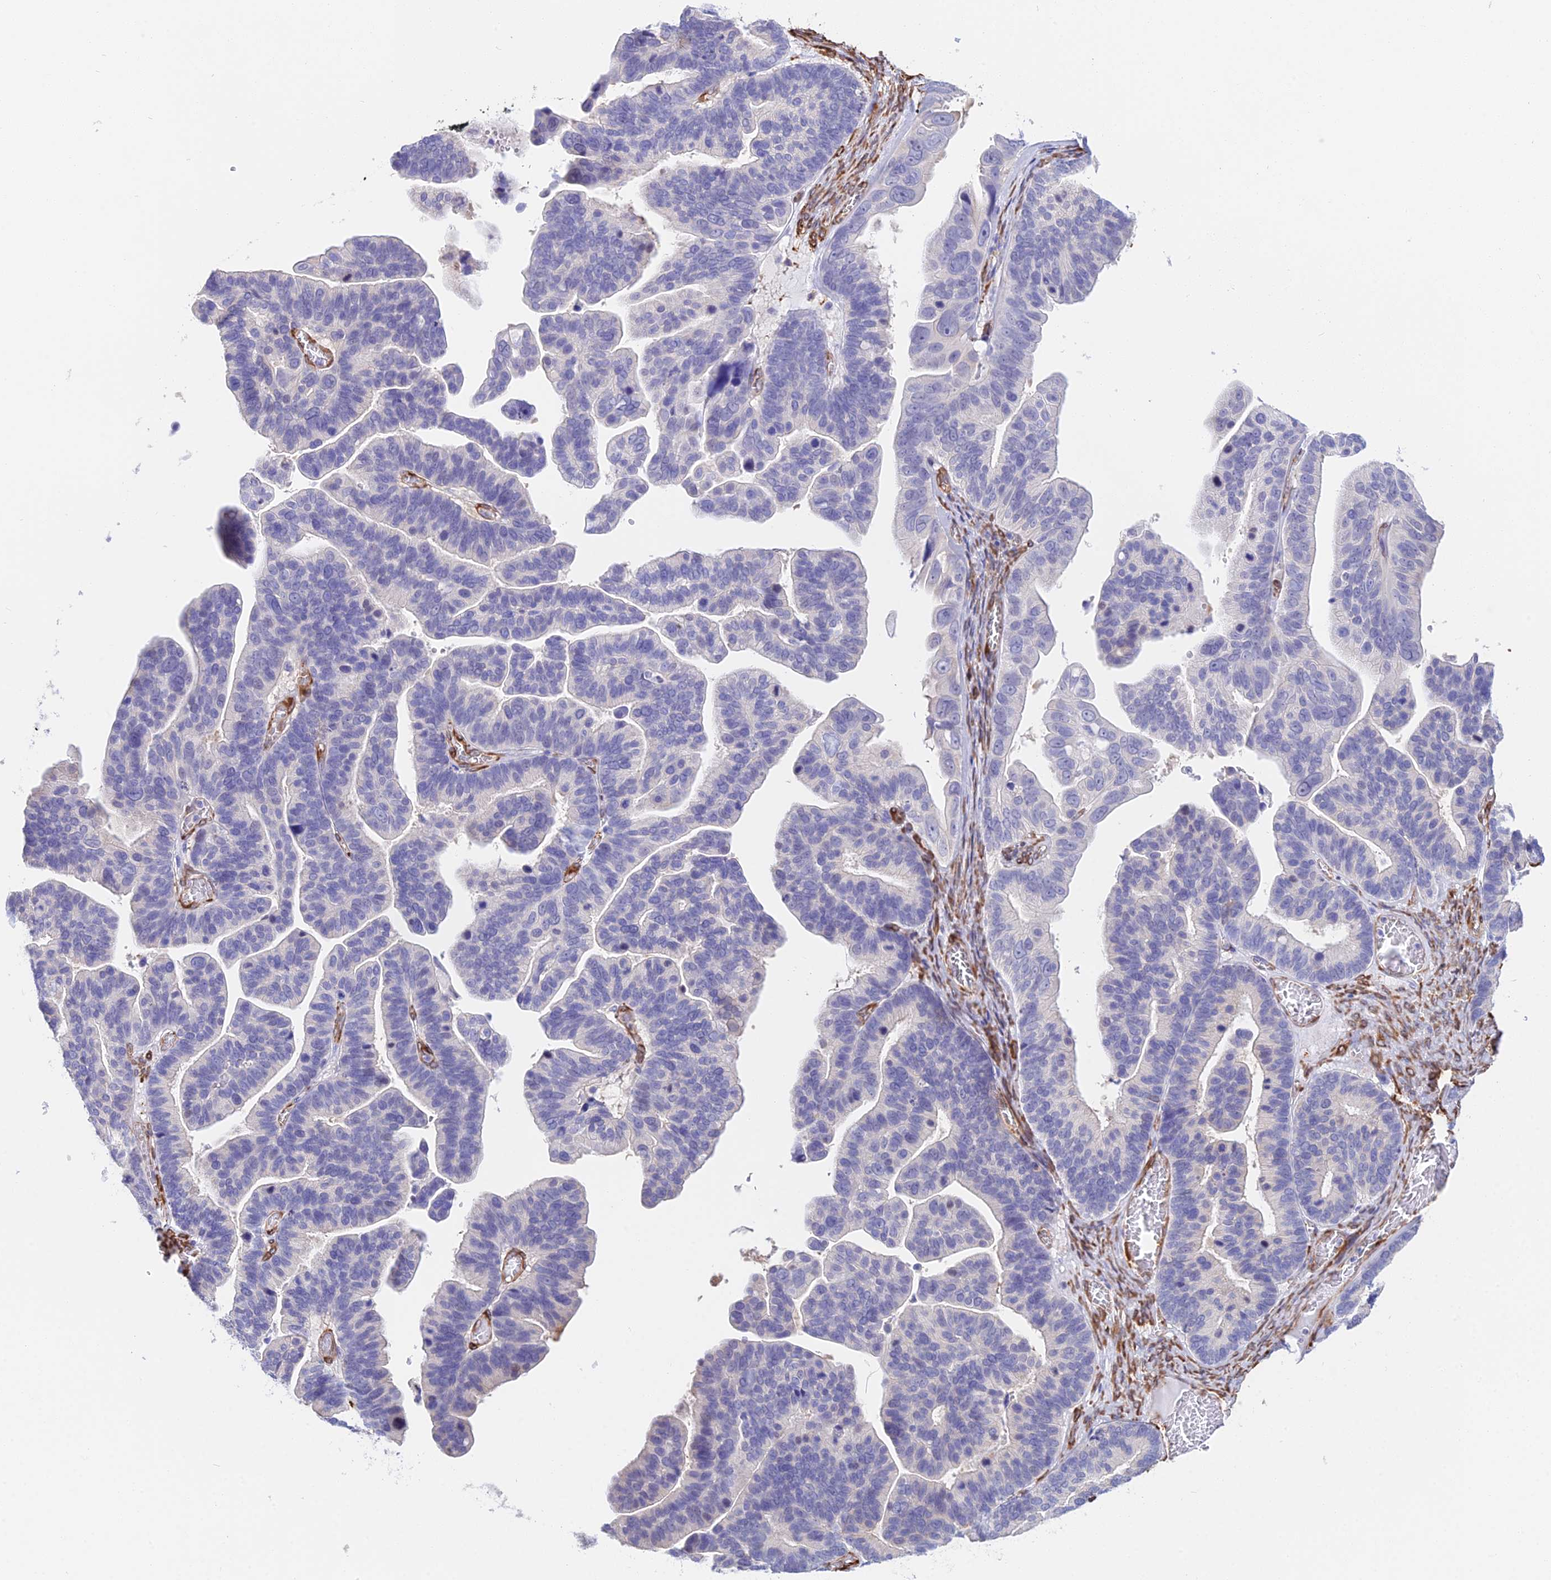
{"staining": {"intensity": "negative", "quantity": "none", "location": "none"}, "tissue": "ovarian cancer", "cell_type": "Tumor cells", "image_type": "cancer", "snomed": [{"axis": "morphology", "description": "Cystadenocarcinoma, serous, NOS"}, {"axis": "topography", "description": "Ovary"}], "caption": "Tumor cells are negative for protein expression in human ovarian serous cystadenocarcinoma.", "gene": "MXRA7", "patient": {"sex": "female", "age": 56}}